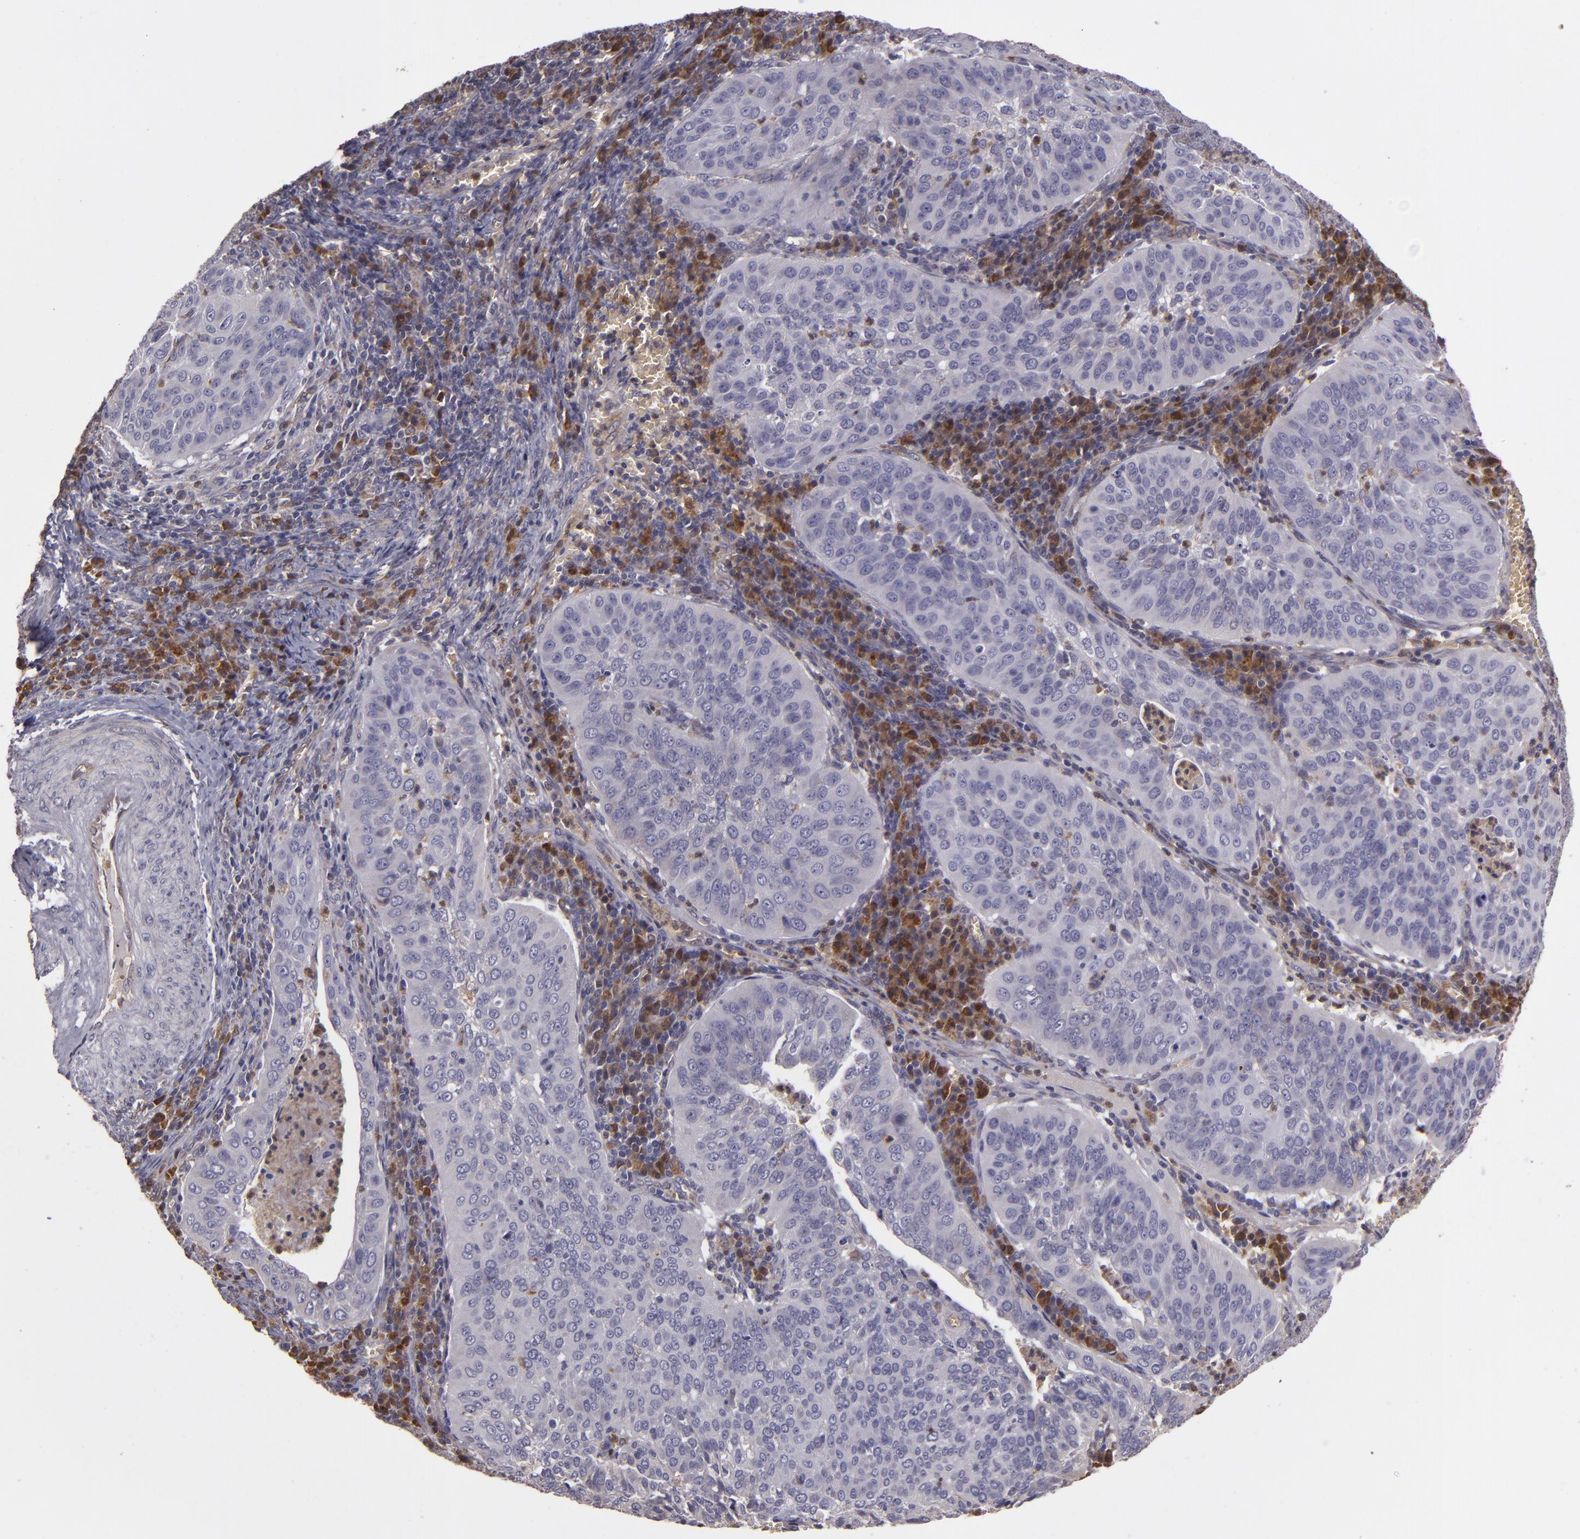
{"staining": {"intensity": "negative", "quantity": "none", "location": "none"}, "tissue": "cervical cancer", "cell_type": "Tumor cells", "image_type": "cancer", "snomed": [{"axis": "morphology", "description": "Squamous cell carcinoma, NOS"}, {"axis": "topography", "description": "Cervix"}], "caption": "Tumor cells show no significant protein expression in cervical cancer.", "gene": "FHIT", "patient": {"sex": "female", "age": 39}}